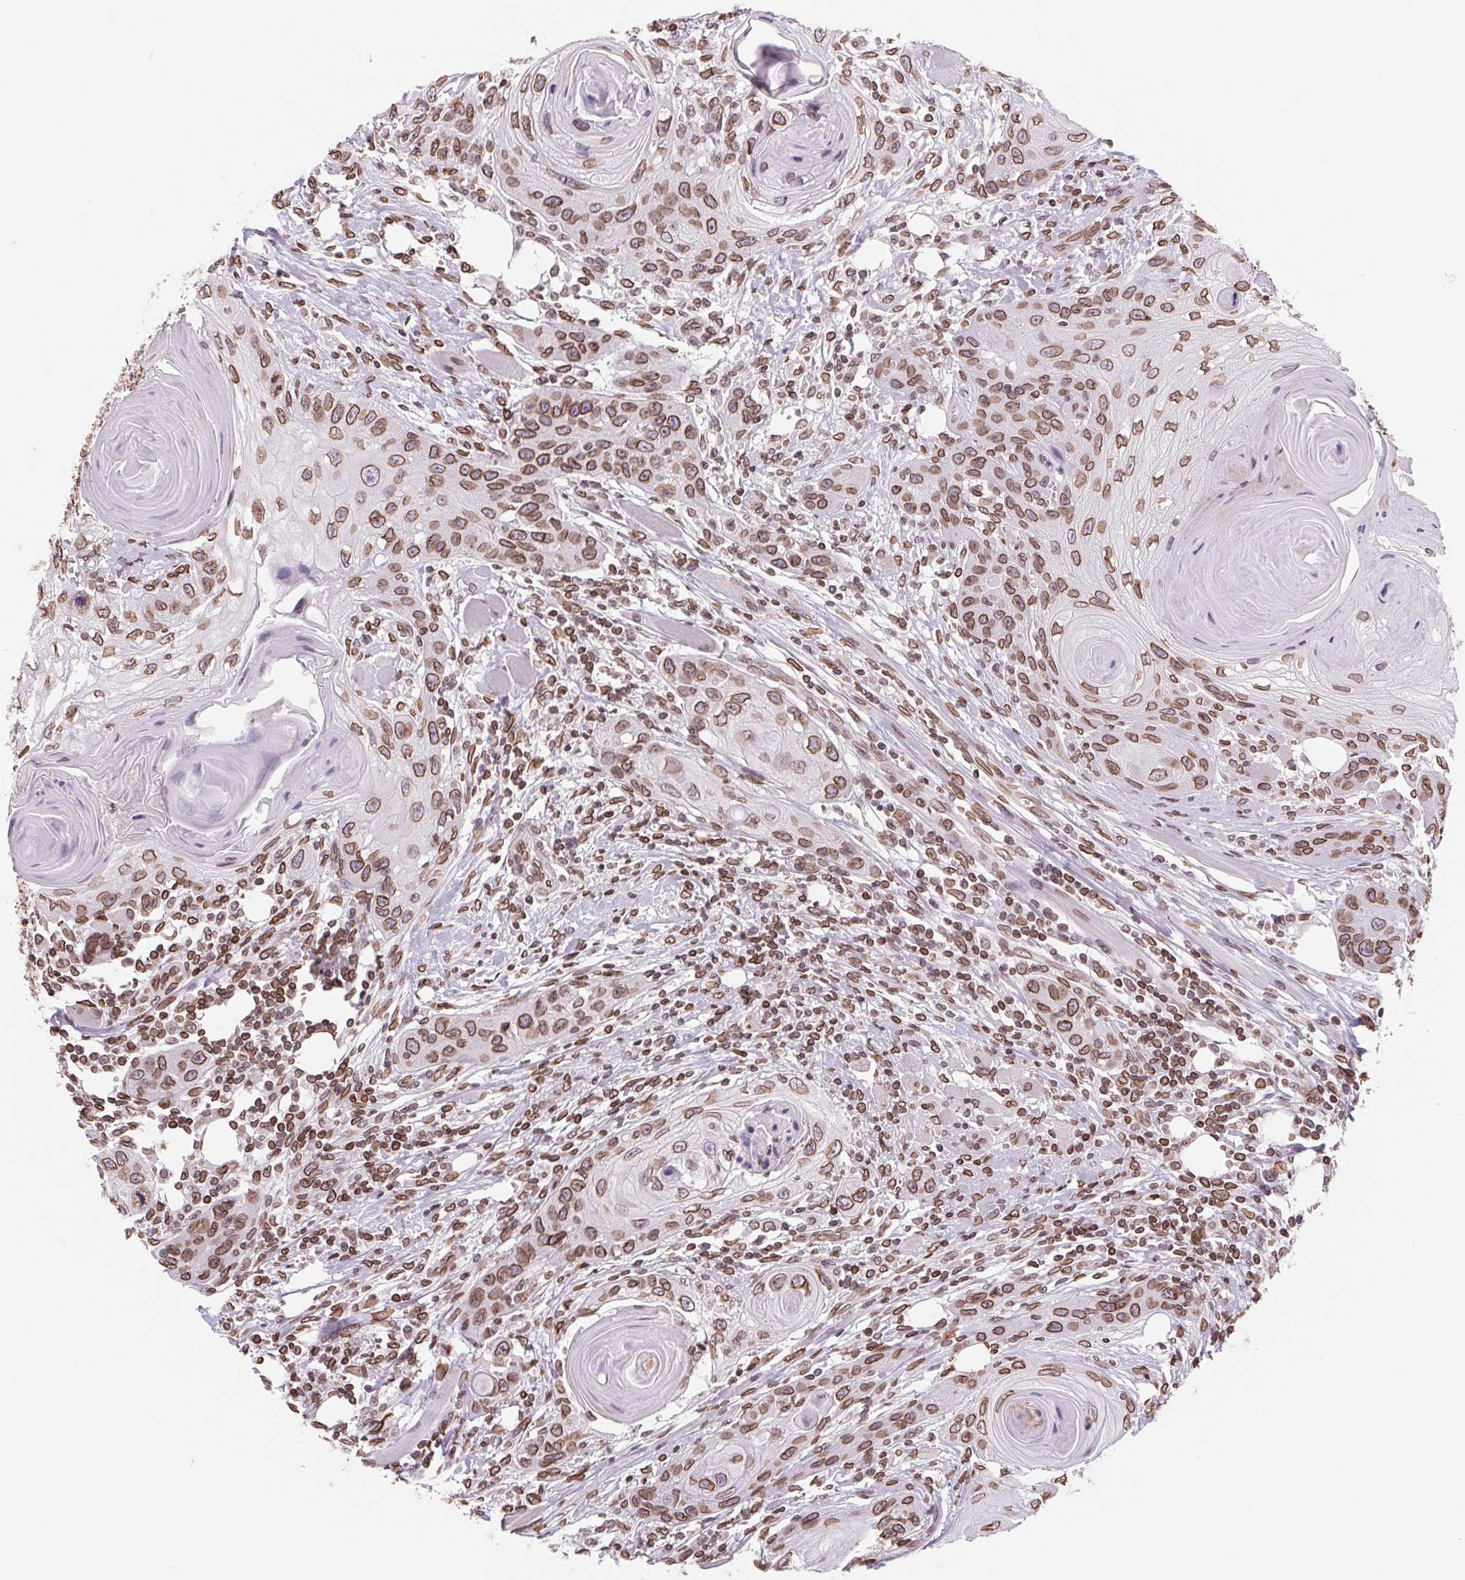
{"staining": {"intensity": "strong", "quantity": ">75%", "location": "cytoplasmic/membranous,nuclear"}, "tissue": "head and neck cancer", "cell_type": "Tumor cells", "image_type": "cancer", "snomed": [{"axis": "morphology", "description": "Squamous cell carcinoma, NOS"}, {"axis": "topography", "description": "Oral tissue"}, {"axis": "topography", "description": "Head-Neck"}], "caption": "Squamous cell carcinoma (head and neck) stained with a protein marker reveals strong staining in tumor cells.", "gene": "LMNB2", "patient": {"sex": "male", "age": 58}}